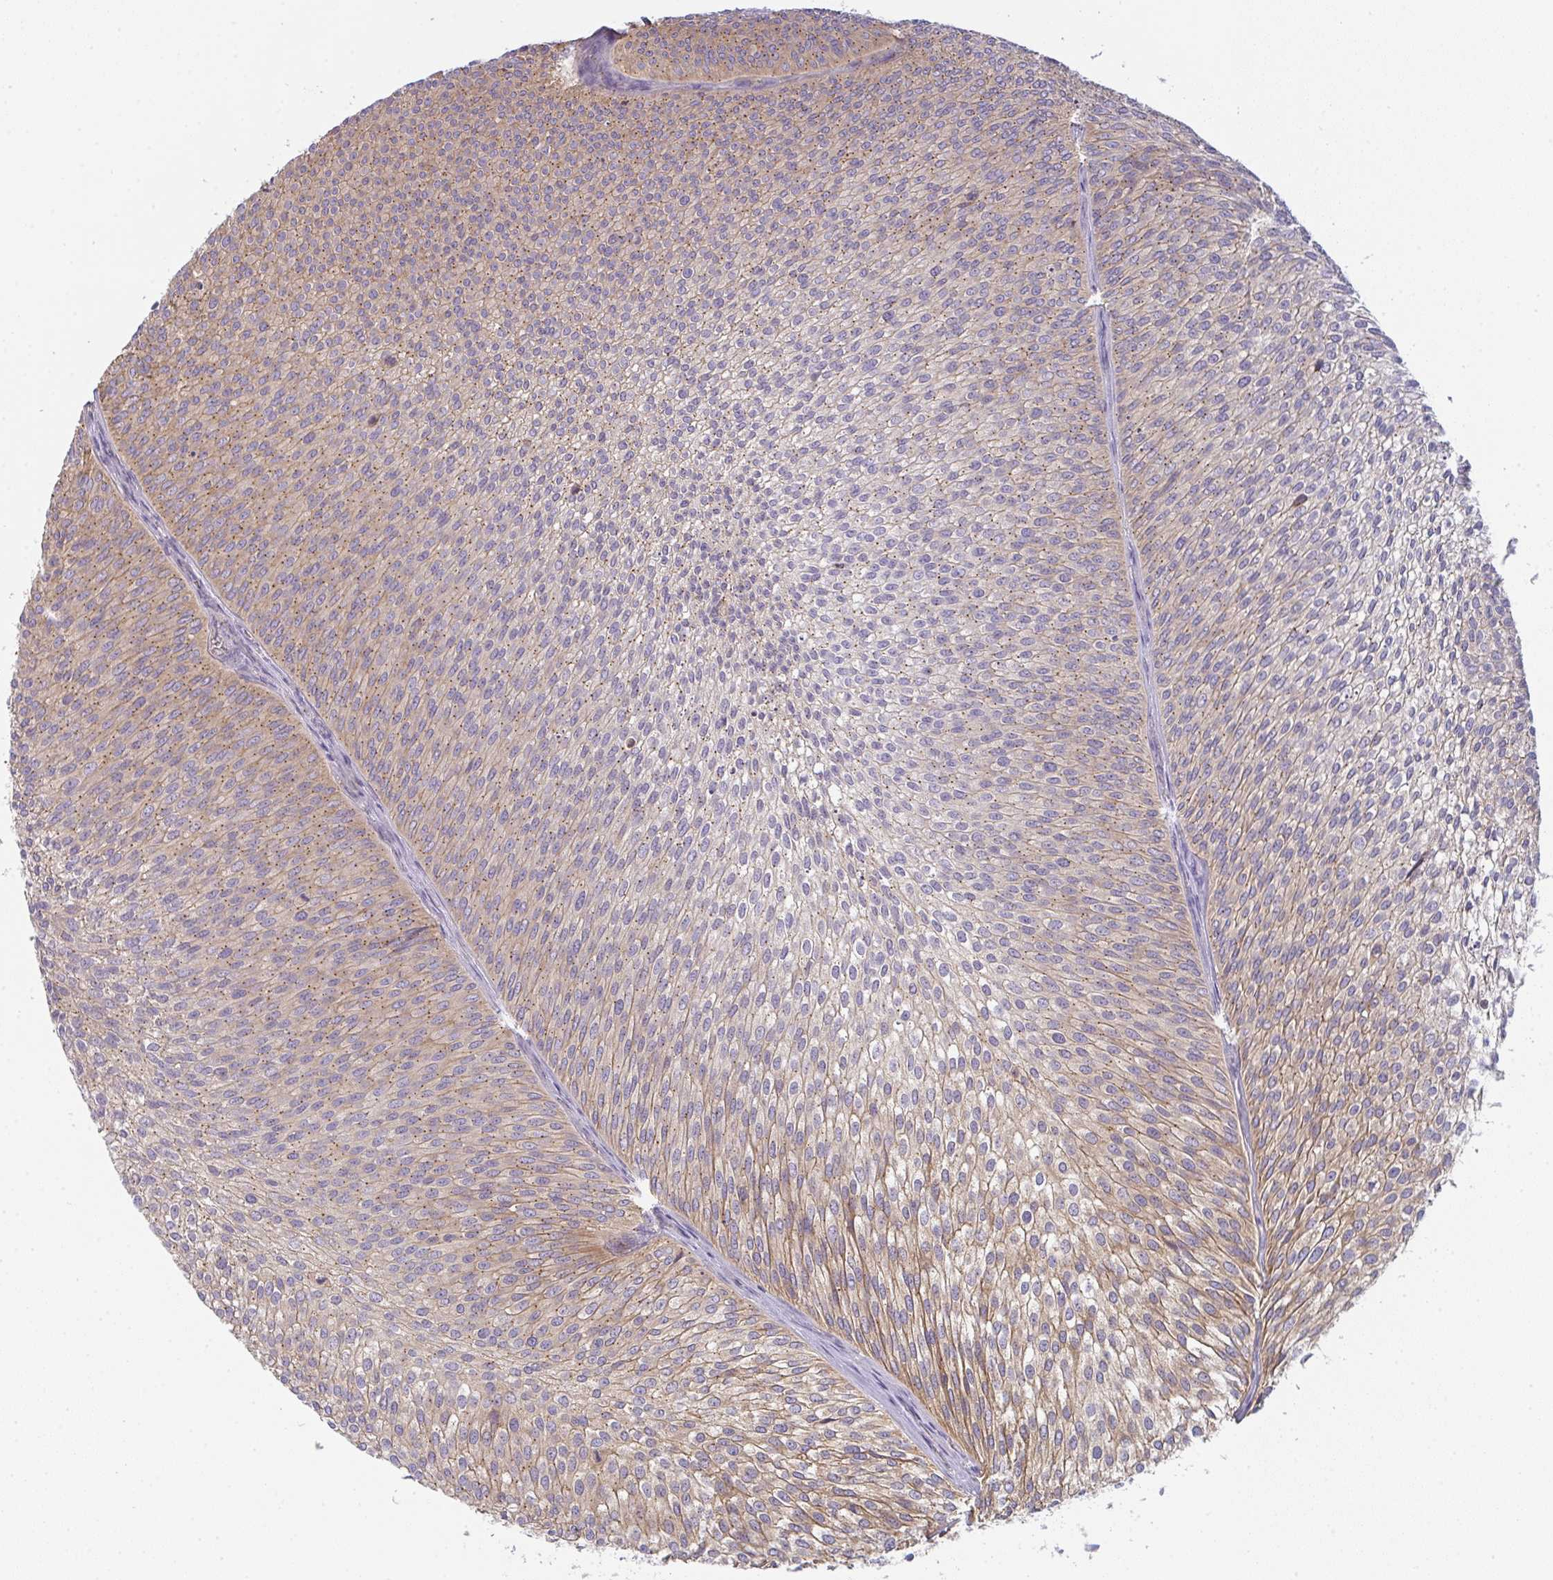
{"staining": {"intensity": "weak", "quantity": "25%-75%", "location": "cytoplasmic/membranous"}, "tissue": "urothelial cancer", "cell_type": "Tumor cells", "image_type": "cancer", "snomed": [{"axis": "morphology", "description": "Urothelial carcinoma, Low grade"}, {"axis": "topography", "description": "Urinary bladder"}], "caption": "Immunohistochemical staining of human urothelial cancer demonstrates low levels of weak cytoplasmic/membranous staining in about 25%-75% of tumor cells.", "gene": "SNX5", "patient": {"sex": "male", "age": 91}}